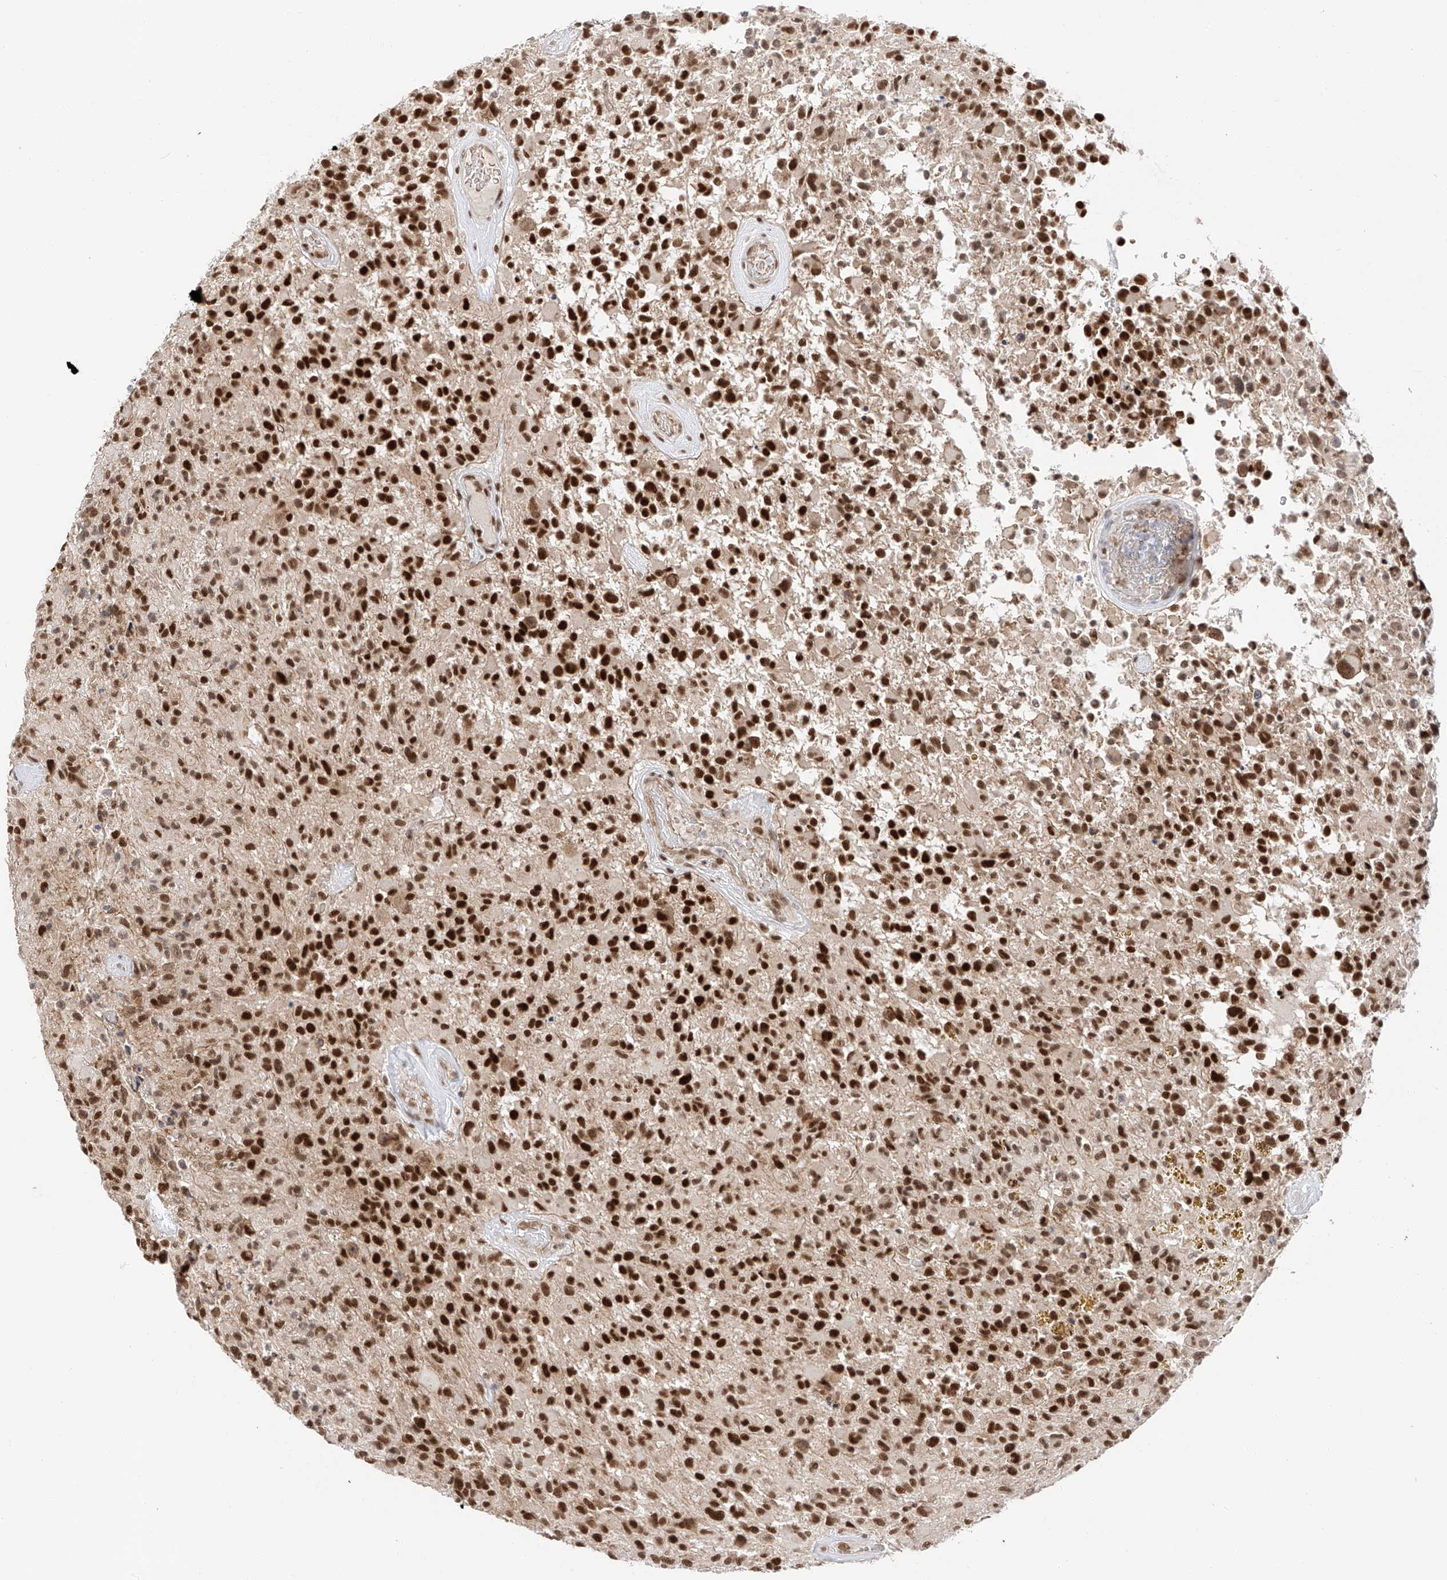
{"staining": {"intensity": "strong", "quantity": ">75%", "location": "nuclear"}, "tissue": "glioma", "cell_type": "Tumor cells", "image_type": "cancer", "snomed": [{"axis": "morphology", "description": "Glioma, malignant, High grade"}, {"axis": "morphology", "description": "Glioblastoma, NOS"}, {"axis": "topography", "description": "Brain"}], "caption": "Glioblastoma tissue reveals strong nuclear positivity in about >75% of tumor cells (DAB IHC with brightfield microscopy, high magnification).", "gene": "POGK", "patient": {"sex": "male", "age": 60}}